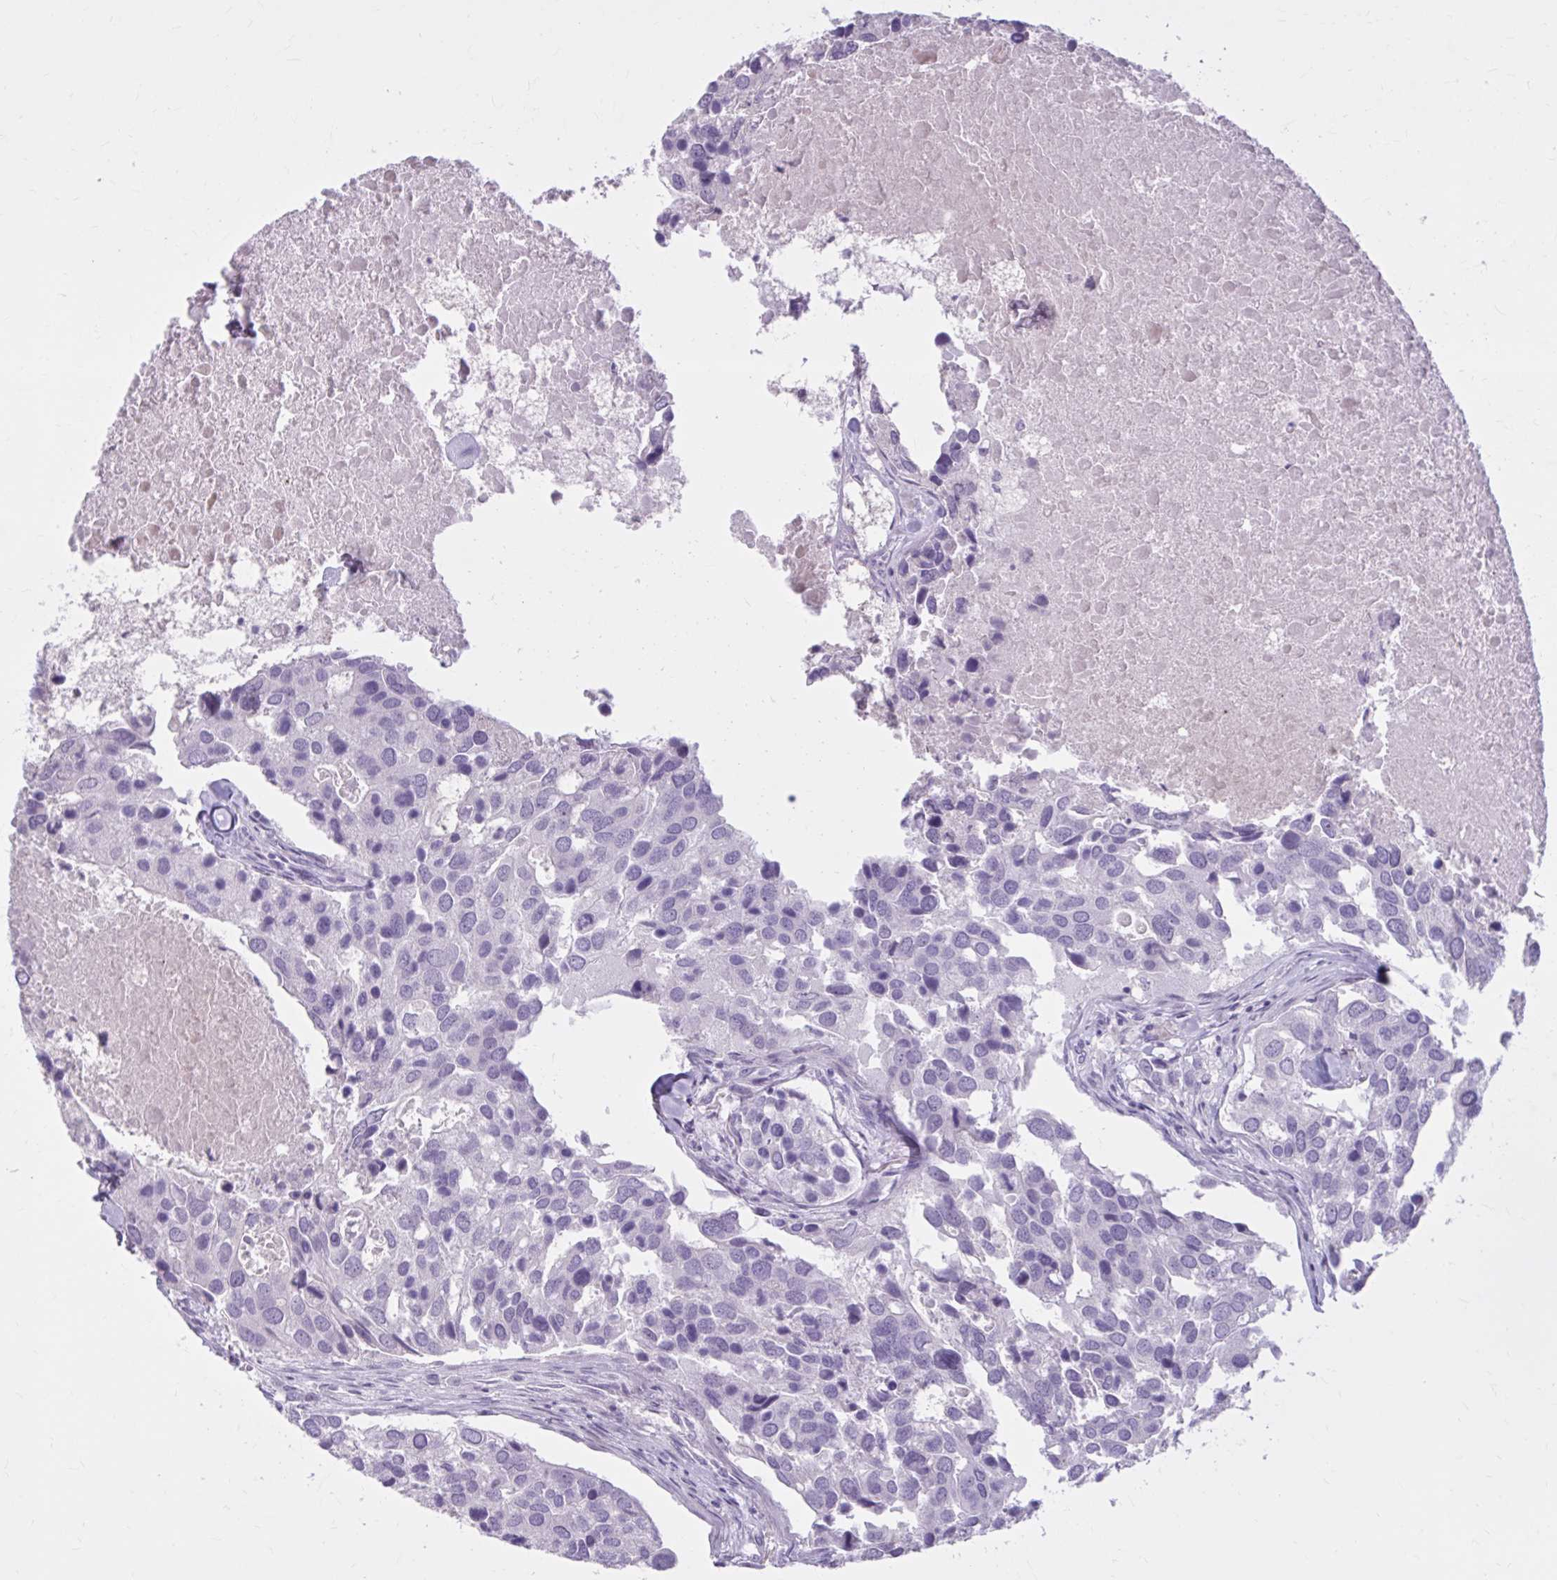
{"staining": {"intensity": "negative", "quantity": "none", "location": "none"}, "tissue": "breast cancer", "cell_type": "Tumor cells", "image_type": "cancer", "snomed": [{"axis": "morphology", "description": "Duct carcinoma"}, {"axis": "topography", "description": "Breast"}], "caption": "The image shows no significant staining in tumor cells of breast cancer.", "gene": "OR4B1", "patient": {"sex": "female", "age": 83}}